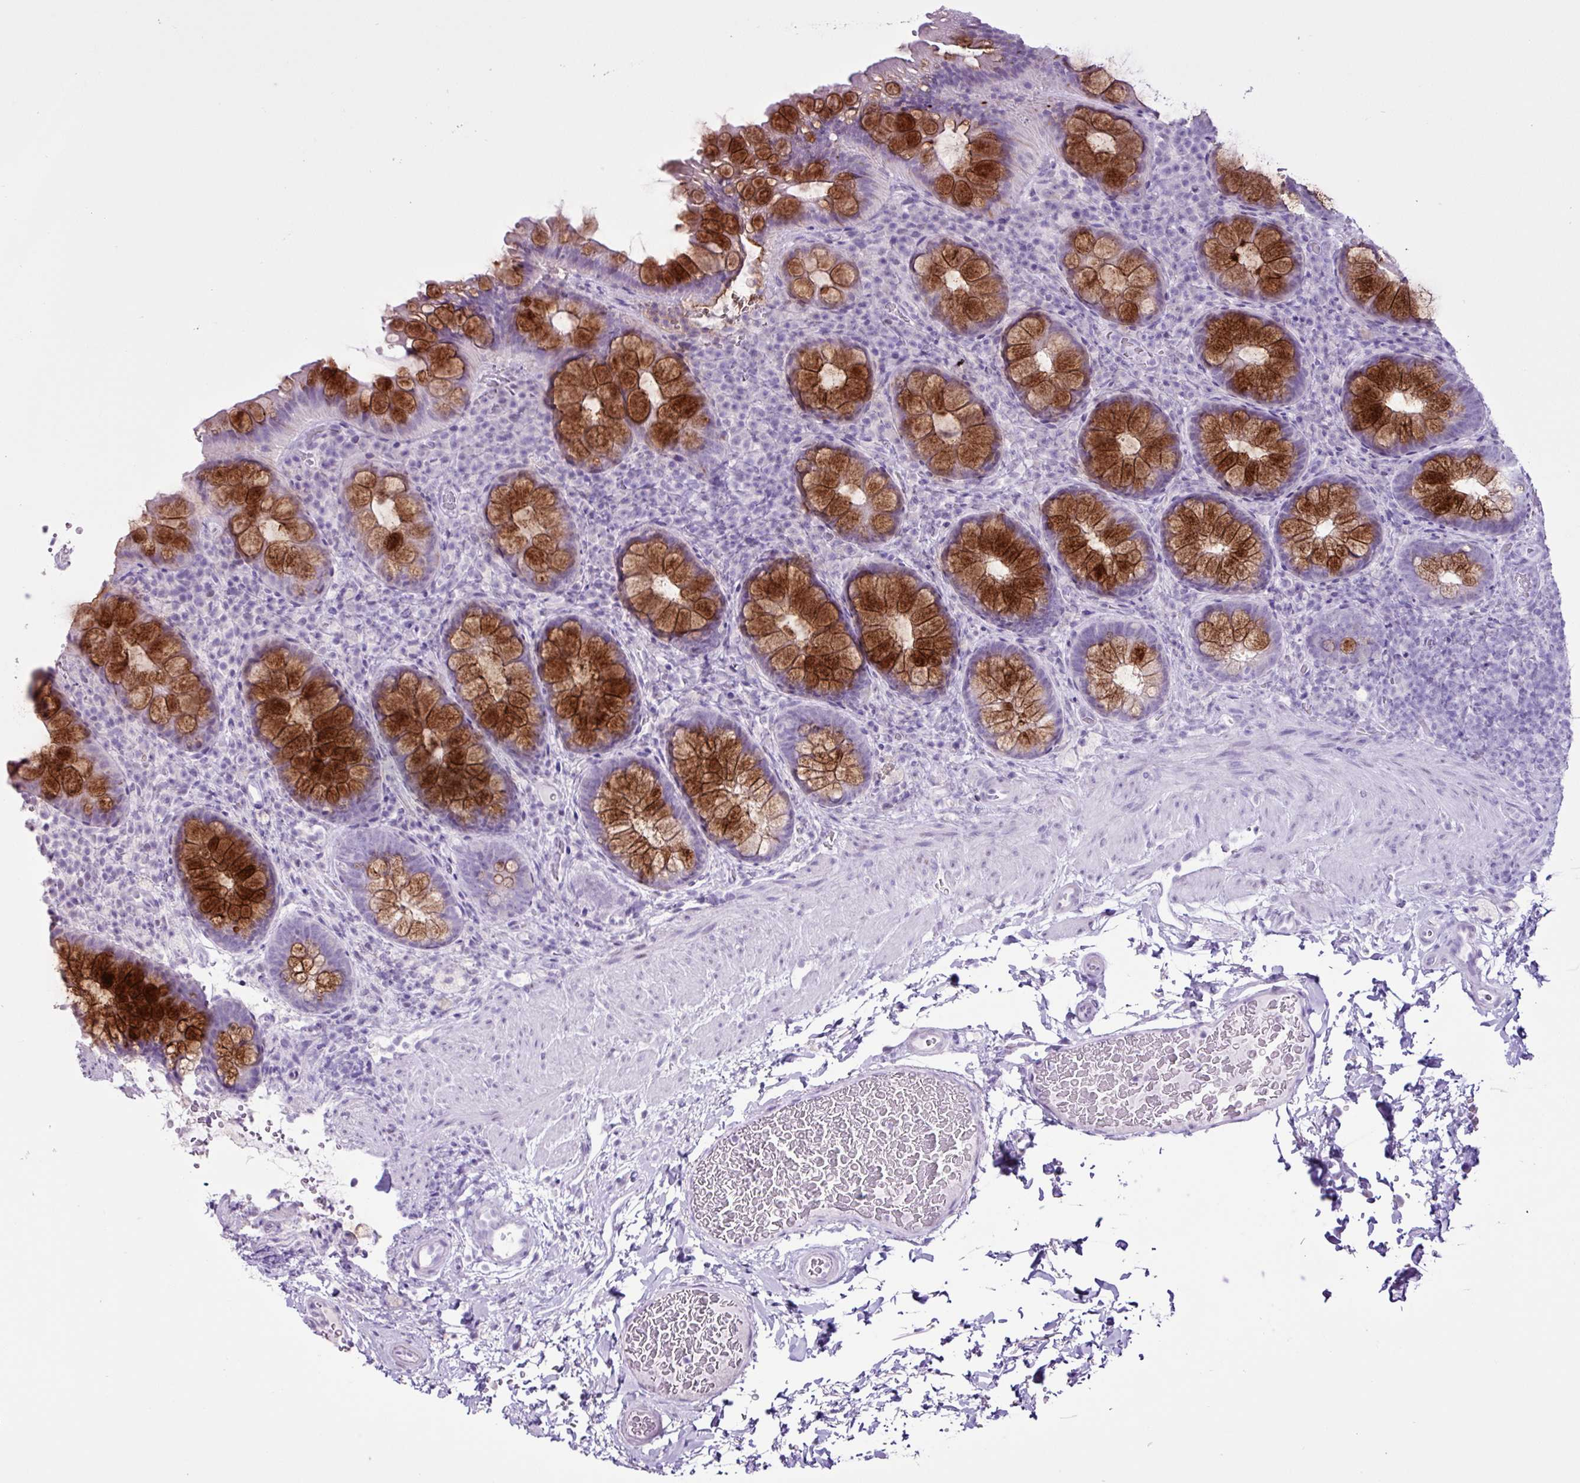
{"staining": {"intensity": "strong", "quantity": "25%-75%", "location": "cytoplasmic/membranous"}, "tissue": "rectum", "cell_type": "Glandular cells", "image_type": "normal", "snomed": [{"axis": "morphology", "description": "Normal tissue, NOS"}, {"axis": "topography", "description": "Rectum"}], "caption": "Glandular cells exhibit high levels of strong cytoplasmic/membranous positivity in approximately 25%-75% of cells in unremarkable human rectum. (DAB (3,3'-diaminobenzidine) IHC with brightfield microscopy, high magnification).", "gene": "PGR", "patient": {"sex": "female", "age": 69}}